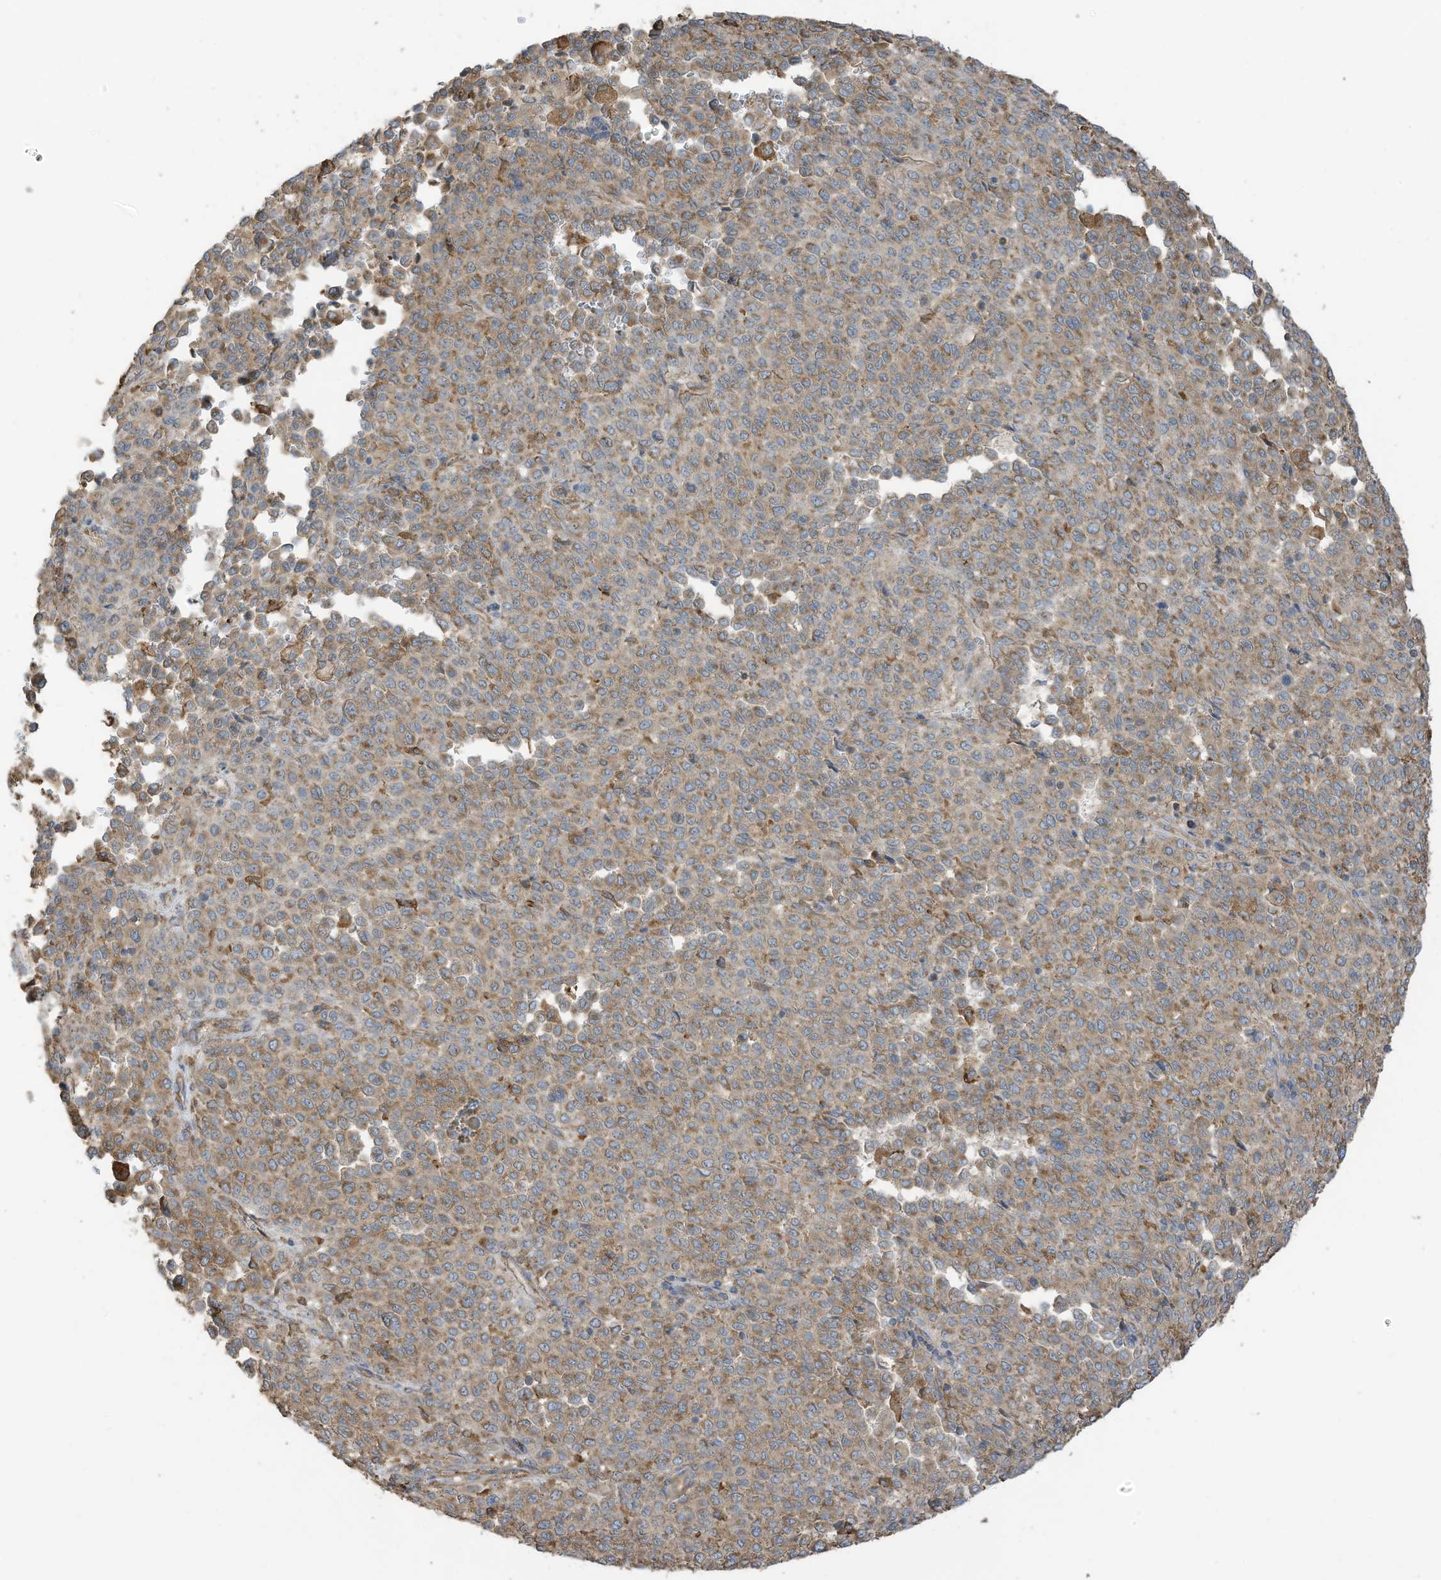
{"staining": {"intensity": "moderate", "quantity": "25%-75%", "location": "cytoplasmic/membranous"}, "tissue": "melanoma", "cell_type": "Tumor cells", "image_type": "cancer", "snomed": [{"axis": "morphology", "description": "Malignant melanoma, Metastatic site"}, {"axis": "topography", "description": "Pancreas"}], "caption": "Immunohistochemistry (IHC) image of neoplastic tissue: malignant melanoma (metastatic site) stained using immunohistochemistry (IHC) displays medium levels of moderate protein expression localized specifically in the cytoplasmic/membranous of tumor cells, appearing as a cytoplasmic/membranous brown color.", "gene": "CGAS", "patient": {"sex": "female", "age": 30}}